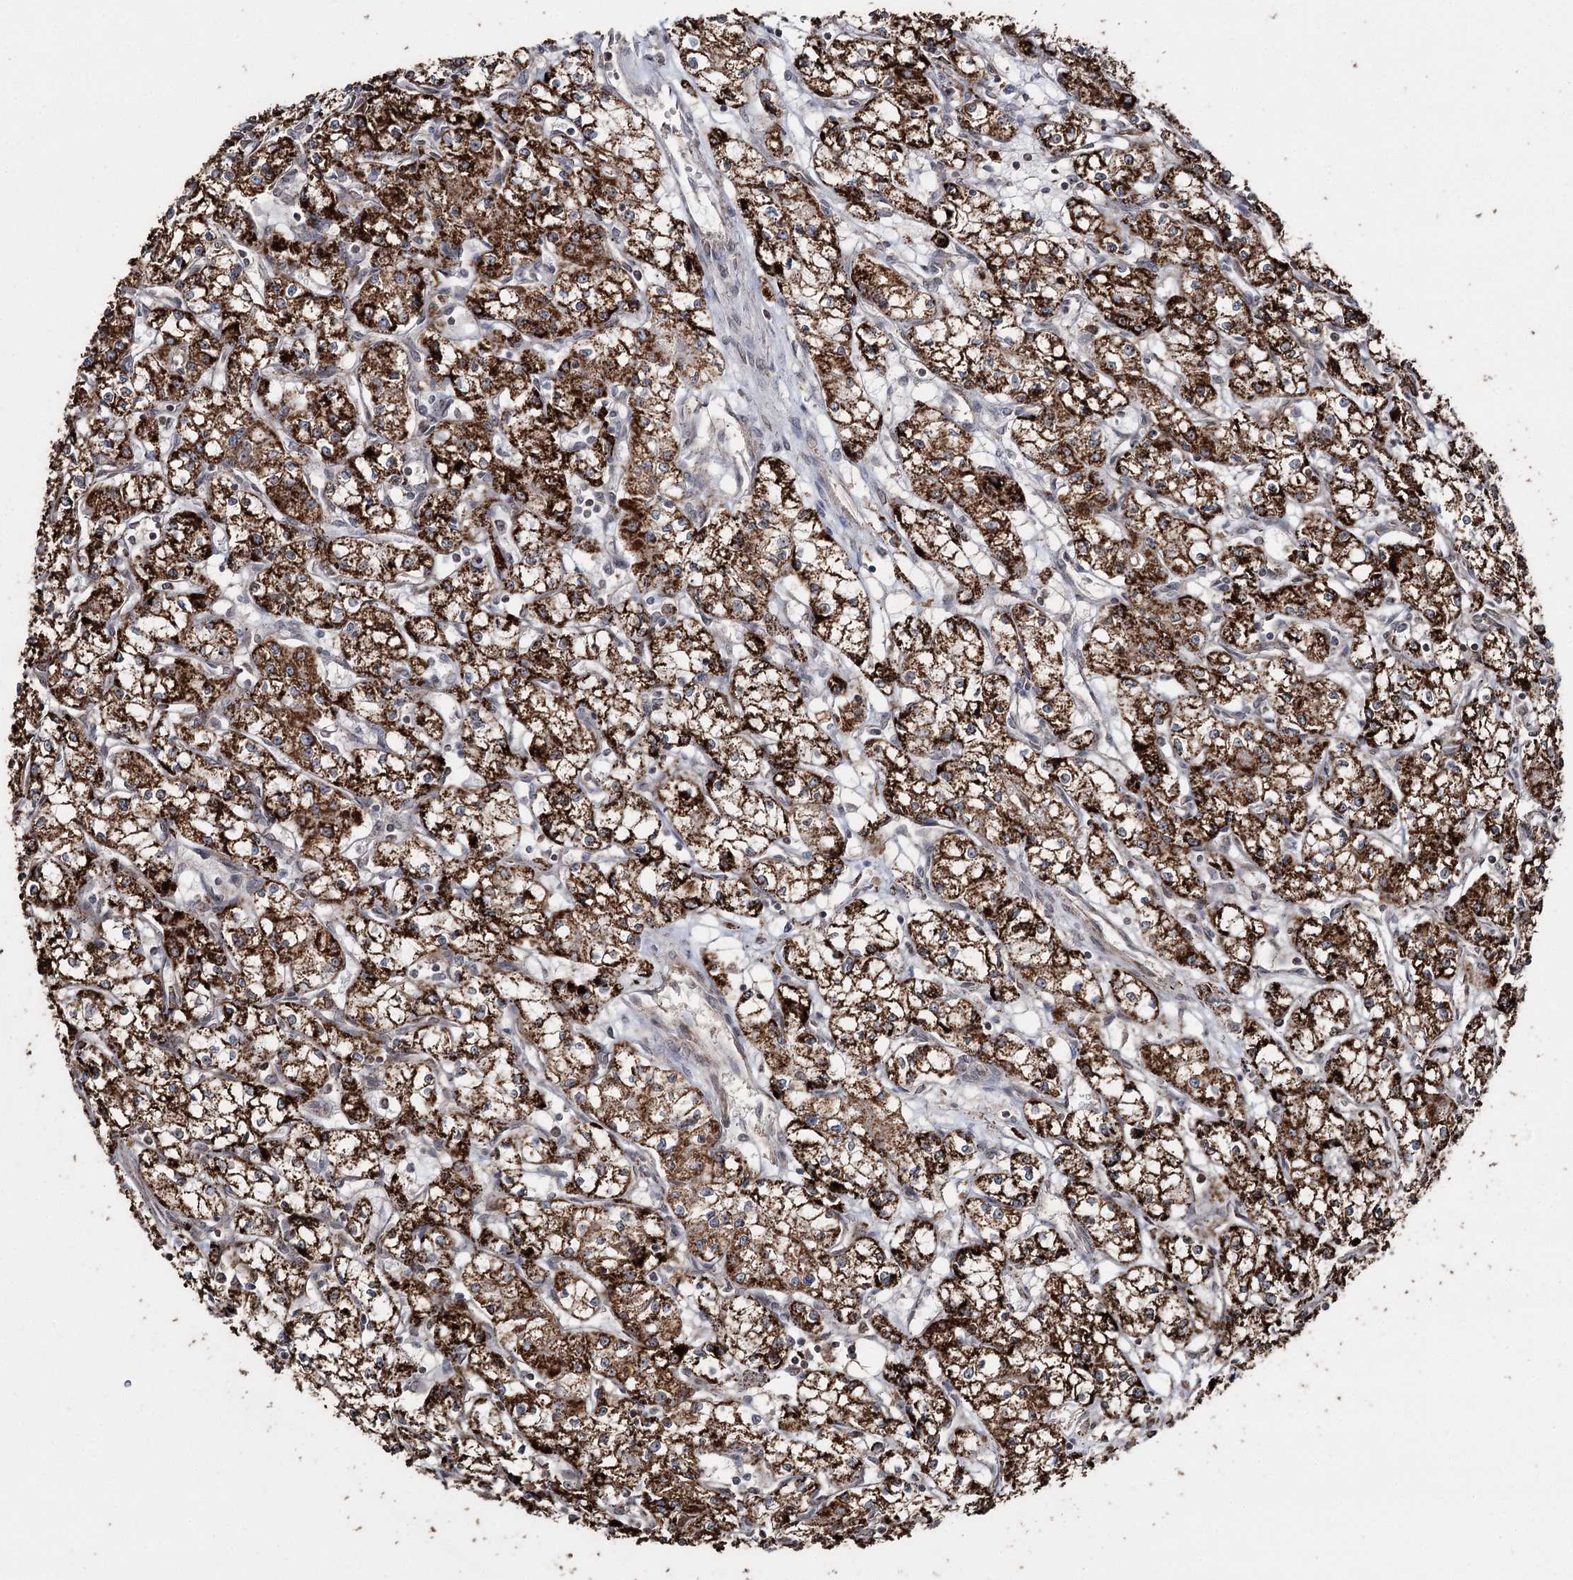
{"staining": {"intensity": "strong", "quantity": ">75%", "location": "cytoplasmic/membranous"}, "tissue": "renal cancer", "cell_type": "Tumor cells", "image_type": "cancer", "snomed": [{"axis": "morphology", "description": "Adenocarcinoma, NOS"}, {"axis": "topography", "description": "Kidney"}], "caption": "Protein staining by immunohistochemistry reveals strong cytoplasmic/membranous positivity in approximately >75% of tumor cells in renal cancer.", "gene": "SLF2", "patient": {"sex": "male", "age": 59}}